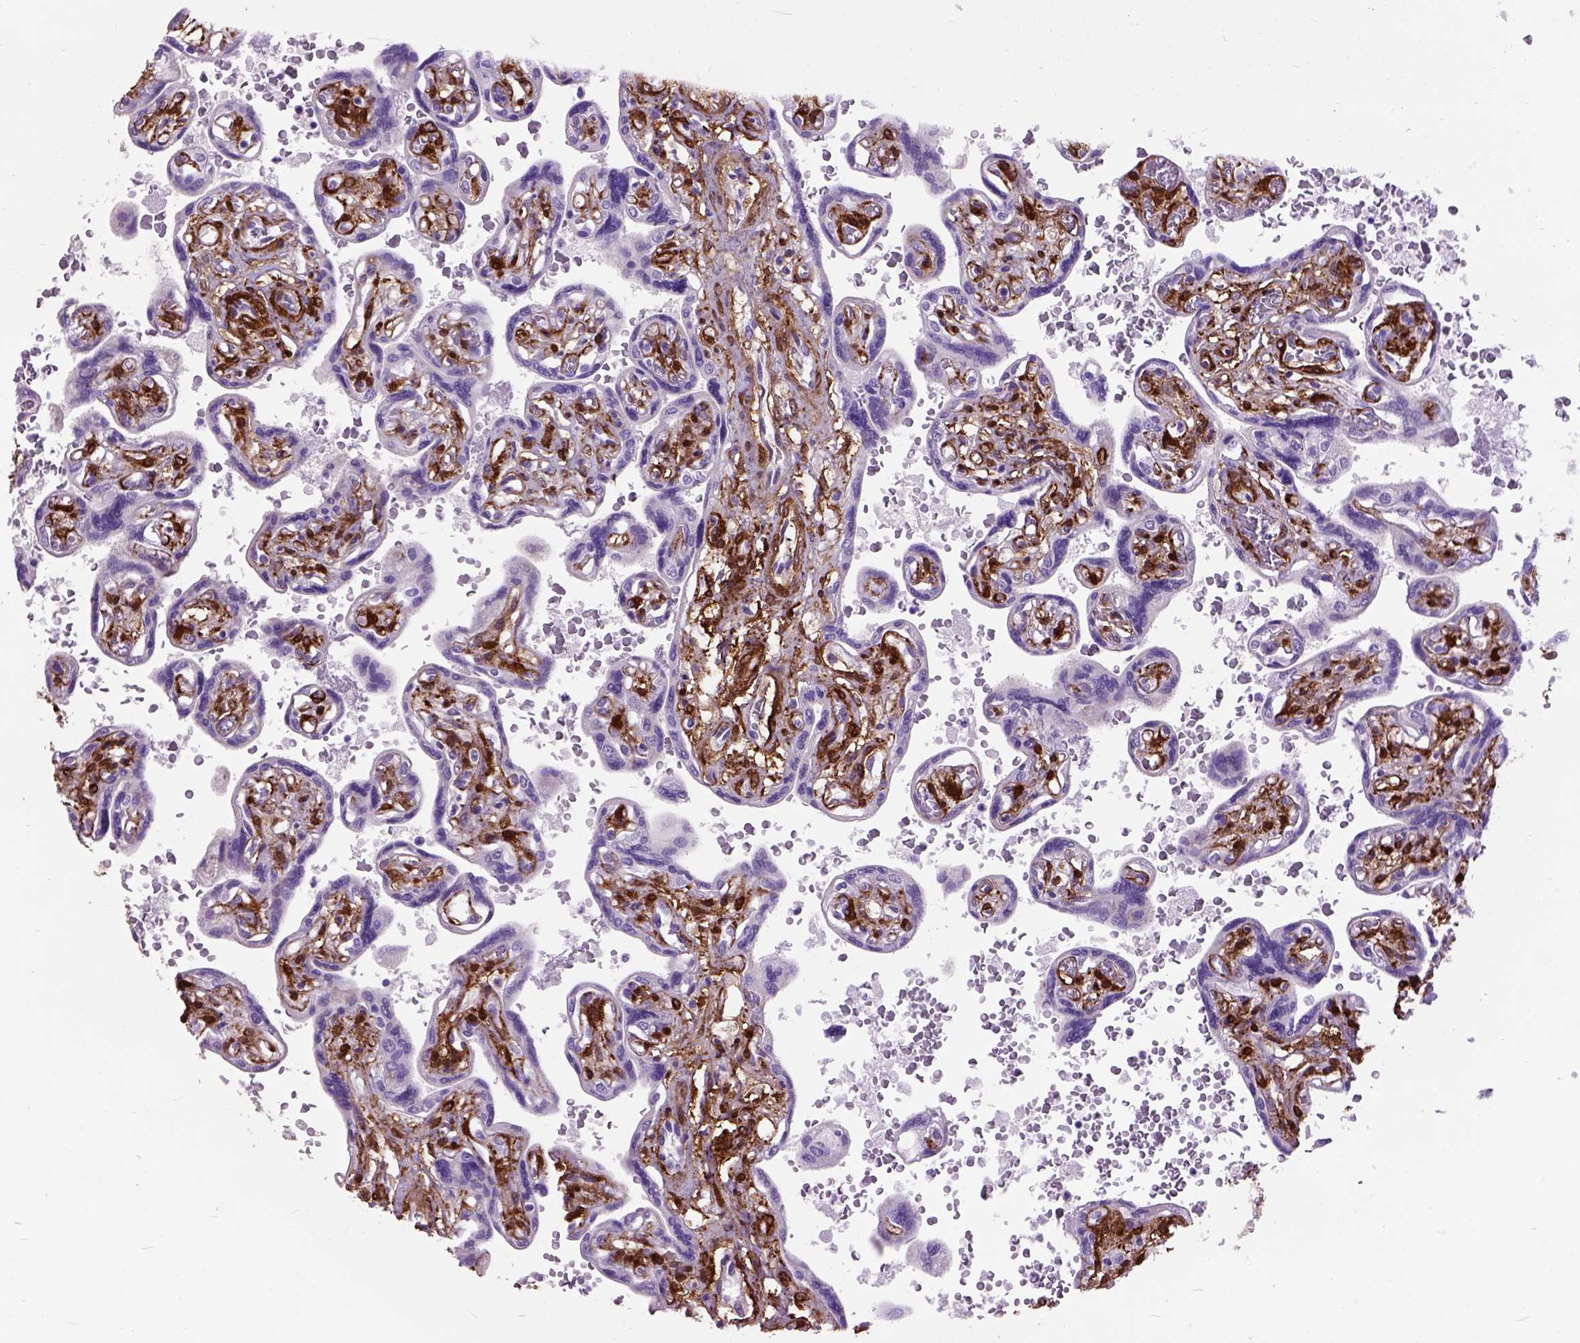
{"staining": {"intensity": "negative", "quantity": "none", "location": "none"}, "tissue": "placenta", "cell_type": "Decidual cells", "image_type": "normal", "snomed": [{"axis": "morphology", "description": "Normal tissue, NOS"}, {"axis": "topography", "description": "Placenta"}], "caption": "A photomicrograph of placenta stained for a protein shows no brown staining in decidual cells.", "gene": "MAPT", "patient": {"sex": "female", "age": 32}}